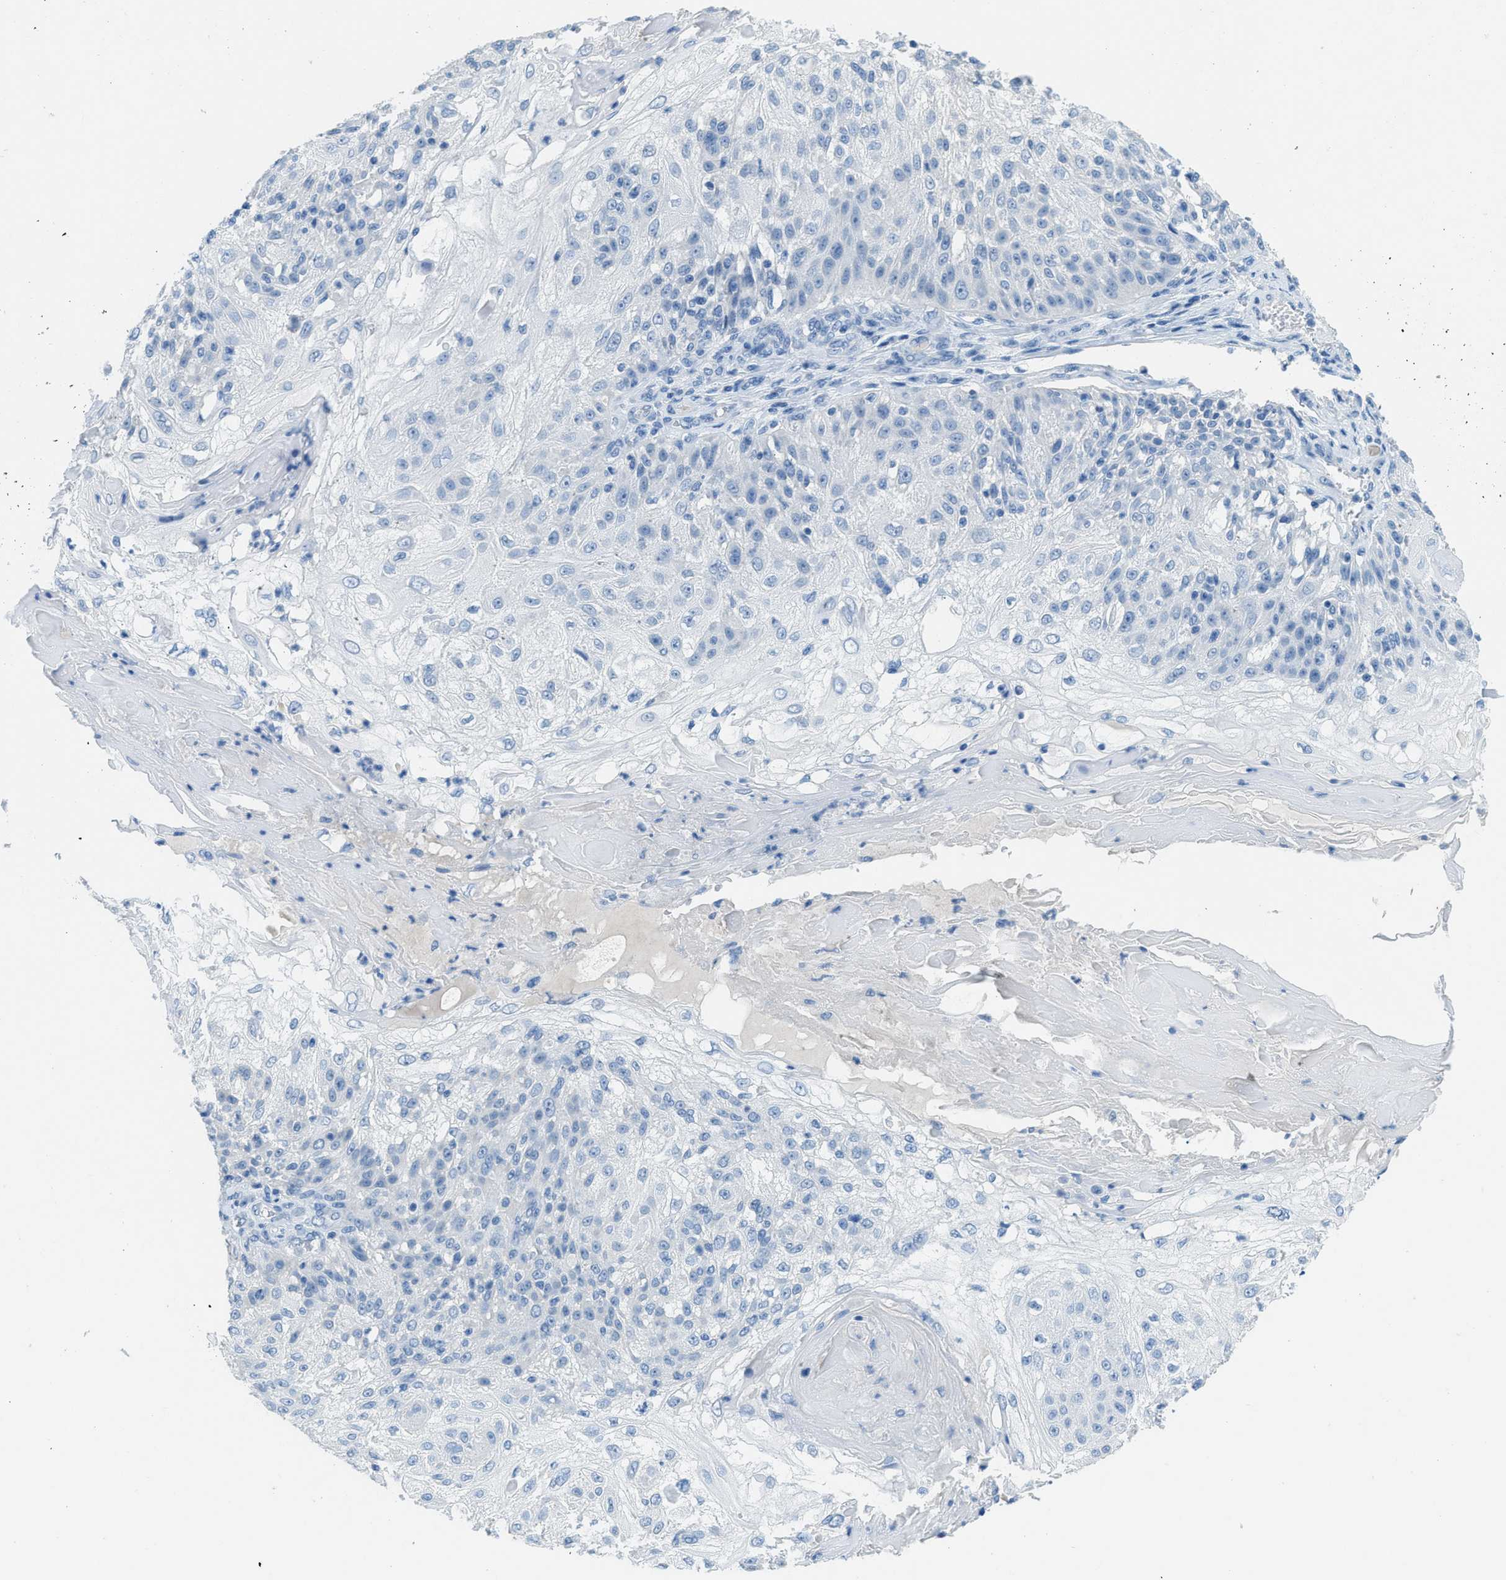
{"staining": {"intensity": "negative", "quantity": "none", "location": "none"}, "tissue": "skin cancer", "cell_type": "Tumor cells", "image_type": "cancer", "snomed": [{"axis": "morphology", "description": "Normal tissue, NOS"}, {"axis": "morphology", "description": "Squamous cell carcinoma, NOS"}, {"axis": "topography", "description": "Skin"}], "caption": "Immunohistochemistry (IHC) photomicrograph of human skin squamous cell carcinoma stained for a protein (brown), which demonstrates no positivity in tumor cells.", "gene": "ACAN", "patient": {"sex": "female", "age": 83}}